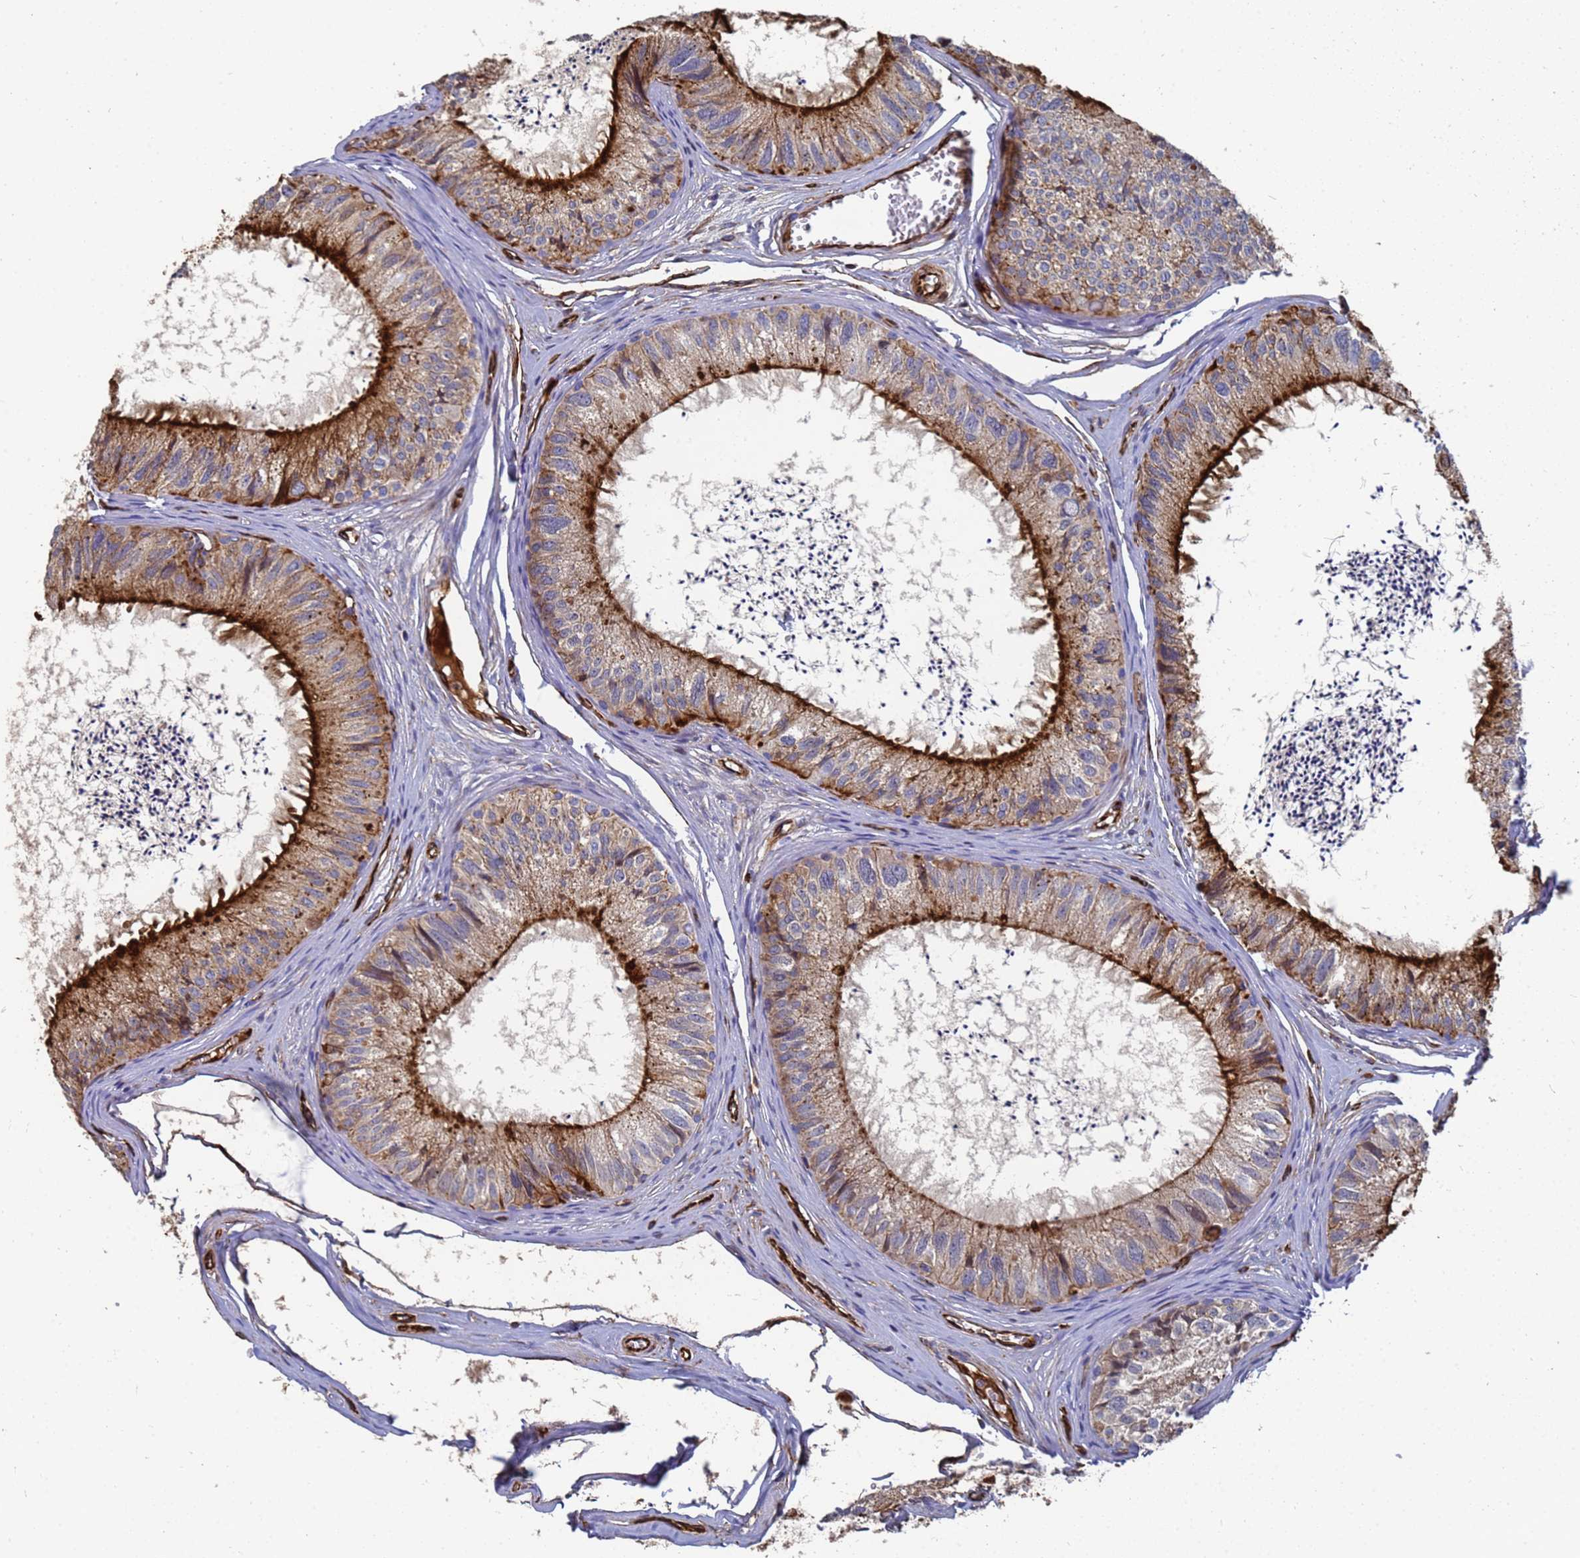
{"staining": {"intensity": "strong", "quantity": "25%-75%", "location": "cytoplasmic/membranous"}, "tissue": "epididymis", "cell_type": "Glandular cells", "image_type": "normal", "snomed": [{"axis": "morphology", "description": "Normal tissue, NOS"}, {"axis": "topography", "description": "Epididymis"}], "caption": "Immunohistochemical staining of unremarkable human epididymis exhibits high levels of strong cytoplasmic/membranous positivity in about 25%-75% of glandular cells. Nuclei are stained in blue.", "gene": "SYT13", "patient": {"sex": "male", "age": 79}}